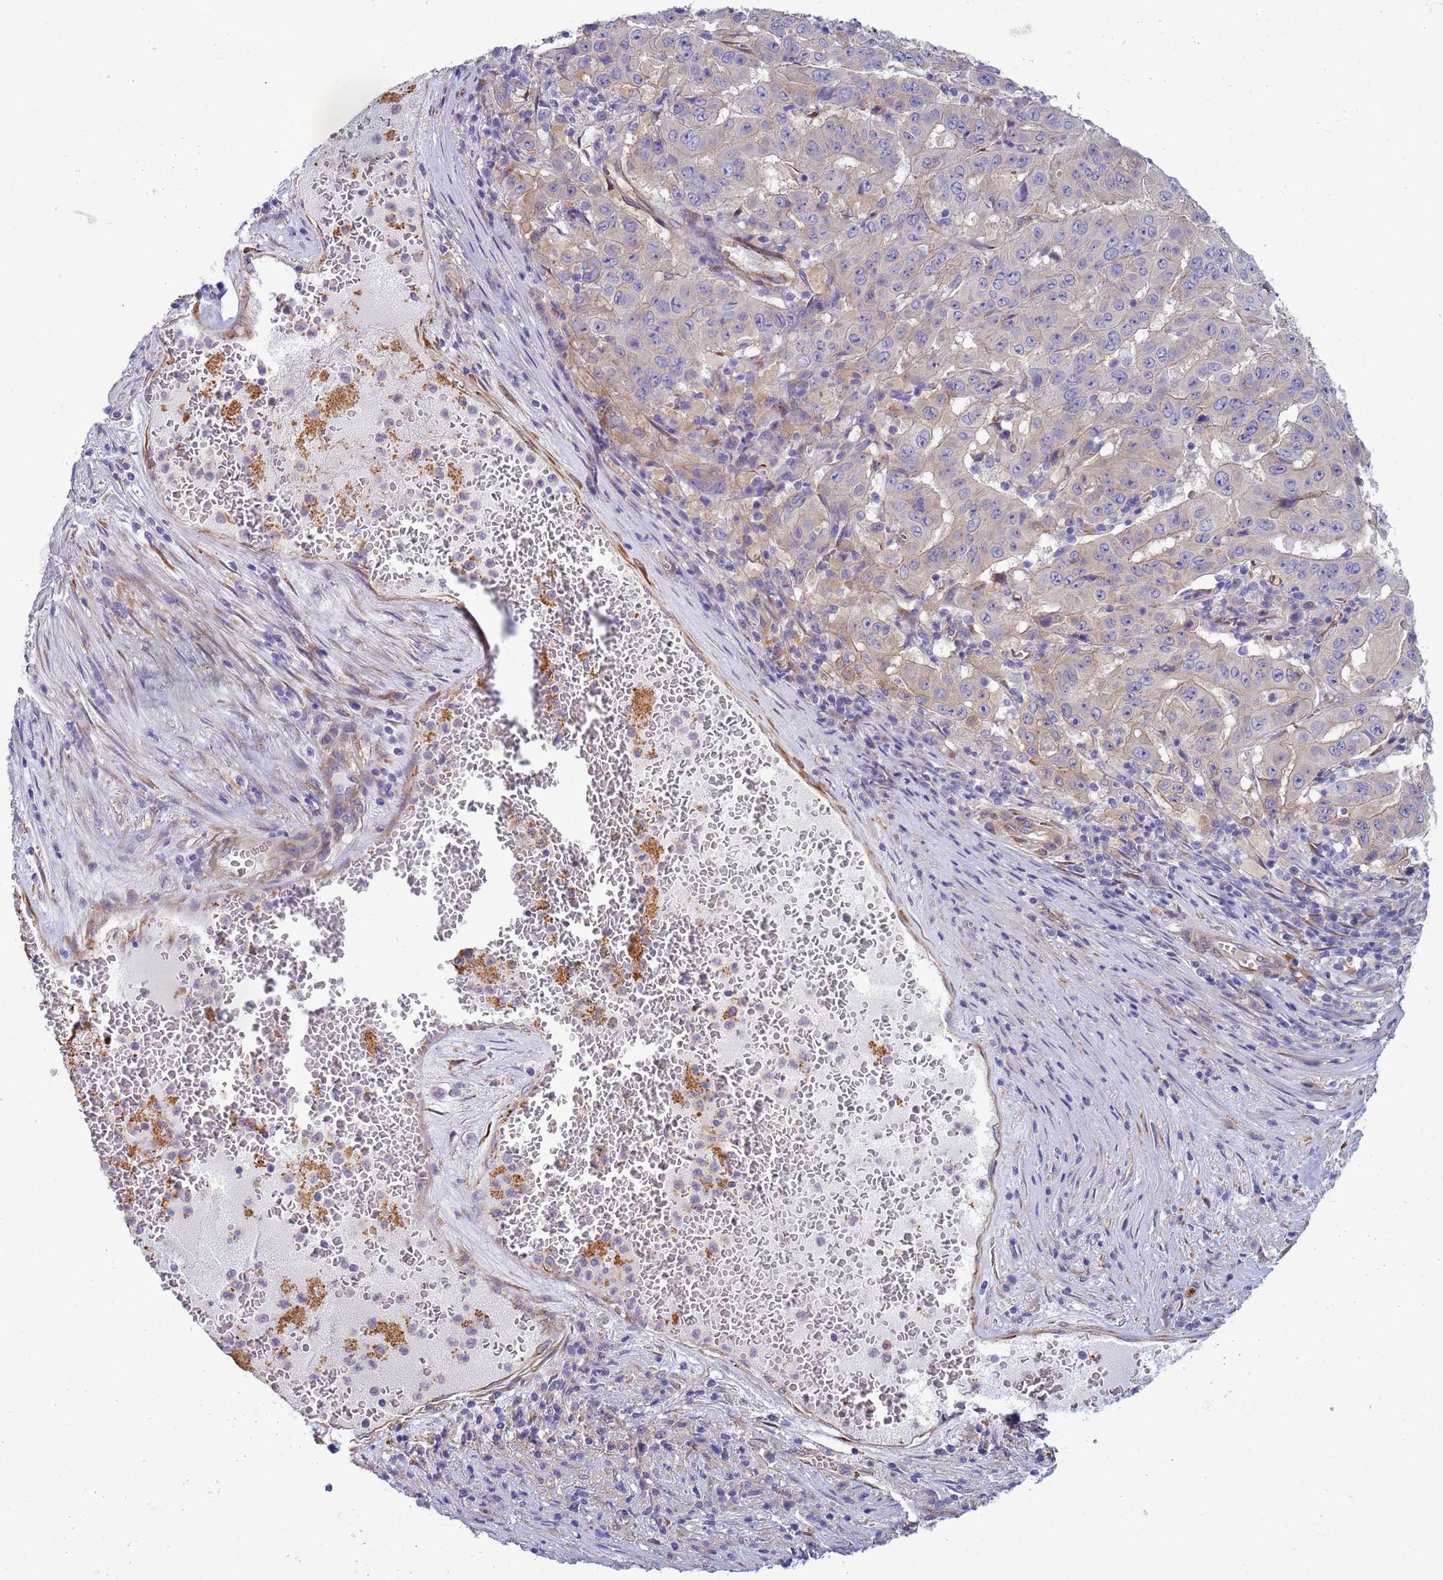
{"staining": {"intensity": "weak", "quantity": "25%-75%", "location": "cytoplasmic/membranous"}, "tissue": "pancreatic cancer", "cell_type": "Tumor cells", "image_type": "cancer", "snomed": [{"axis": "morphology", "description": "Adenocarcinoma, NOS"}, {"axis": "topography", "description": "Pancreas"}], "caption": "Immunohistochemical staining of human adenocarcinoma (pancreatic) displays low levels of weak cytoplasmic/membranous protein positivity in about 25%-75% of tumor cells.", "gene": "TRPC6", "patient": {"sex": "male", "age": 63}}